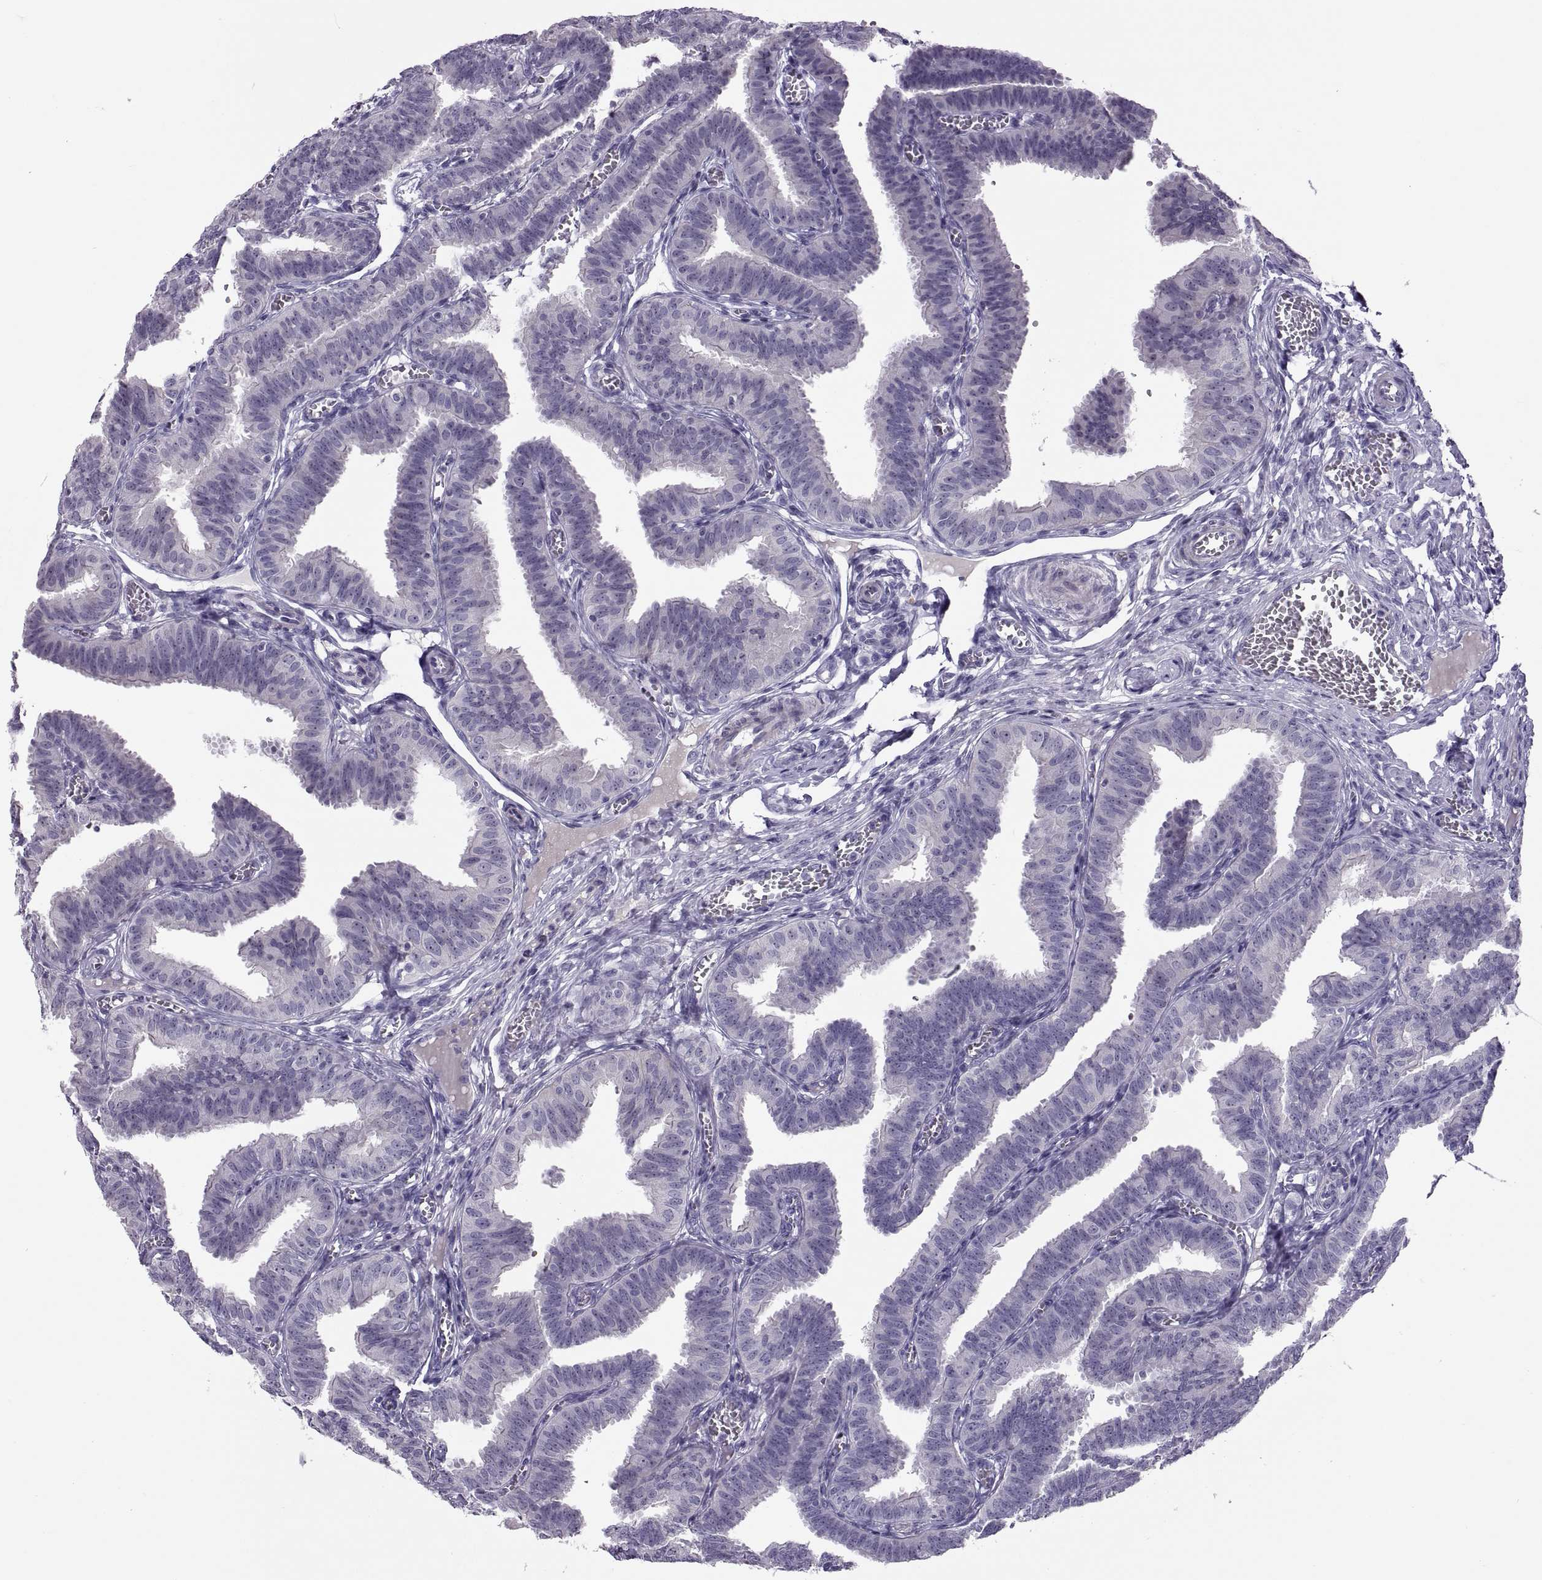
{"staining": {"intensity": "negative", "quantity": "none", "location": "none"}, "tissue": "fallopian tube", "cell_type": "Glandular cells", "image_type": "normal", "snomed": [{"axis": "morphology", "description": "Normal tissue, NOS"}, {"axis": "topography", "description": "Fallopian tube"}], "caption": "High magnification brightfield microscopy of benign fallopian tube stained with DAB (brown) and counterstained with hematoxylin (blue): glandular cells show no significant staining. (Stains: DAB IHC with hematoxylin counter stain, Microscopy: brightfield microscopy at high magnification).", "gene": "VSX2", "patient": {"sex": "female", "age": 25}}